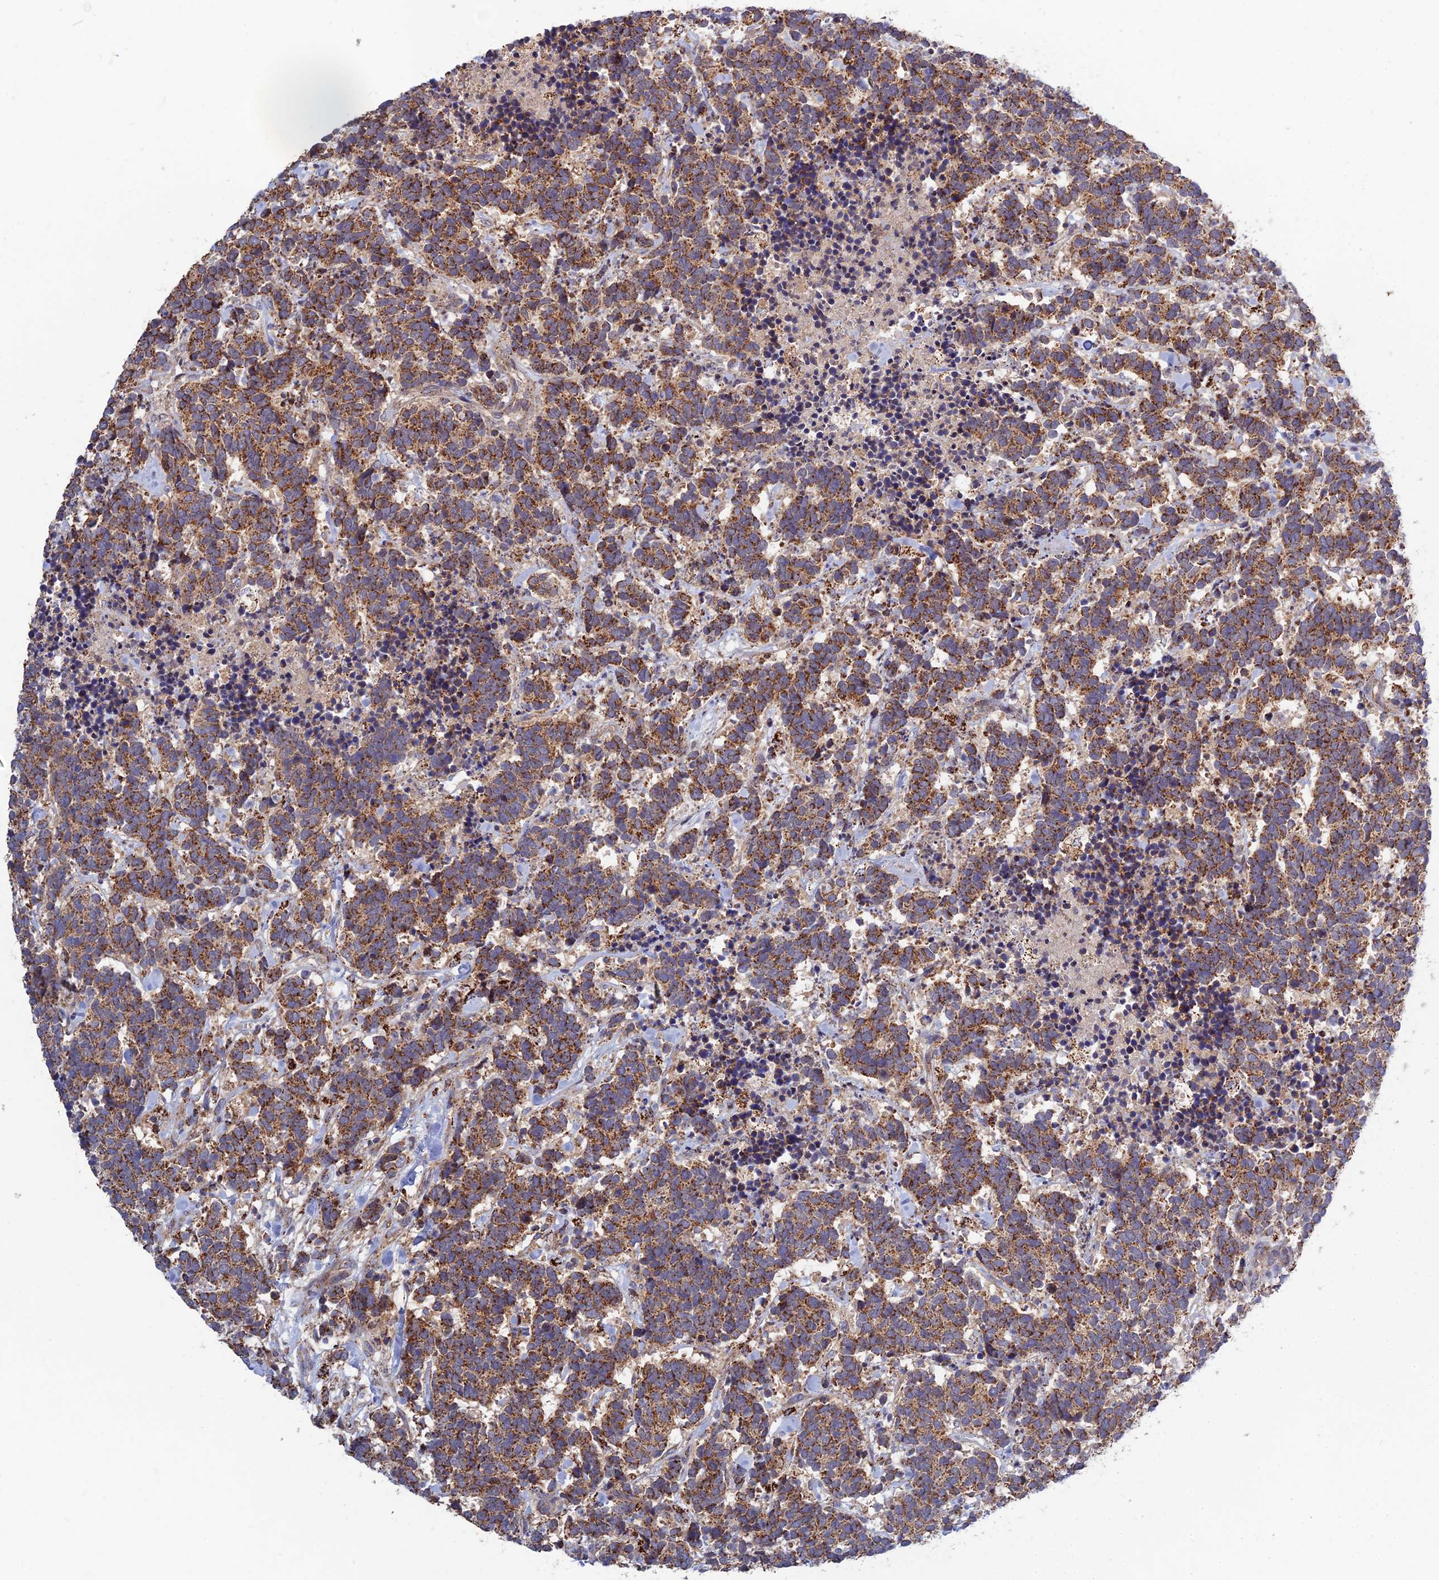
{"staining": {"intensity": "strong", "quantity": ">75%", "location": "cytoplasmic/membranous"}, "tissue": "carcinoid", "cell_type": "Tumor cells", "image_type": "cancer", "snomed": [{"axis": "morphology", "description": "Carcinoma, NOS"}, {"axis": "morphology", "description": "Carcinoid, malignant, NOS"}, {"axis": "topography", "description": "Prostate"}], "caption": "Immunohistochemistry (IHC) staining of carcinoid, which reveals high levels of strong cytoplasmic/membranous positivity in about >75% of tumor cells indicating strong cytoplasmic/membranous protein positivity. The staining was performed using DAB (brown) for protein detection and nuclei were counterstained in hematoxylin (blue).", "gene": "RIC8B", "patient": {"sex": "male", "age": 57}}